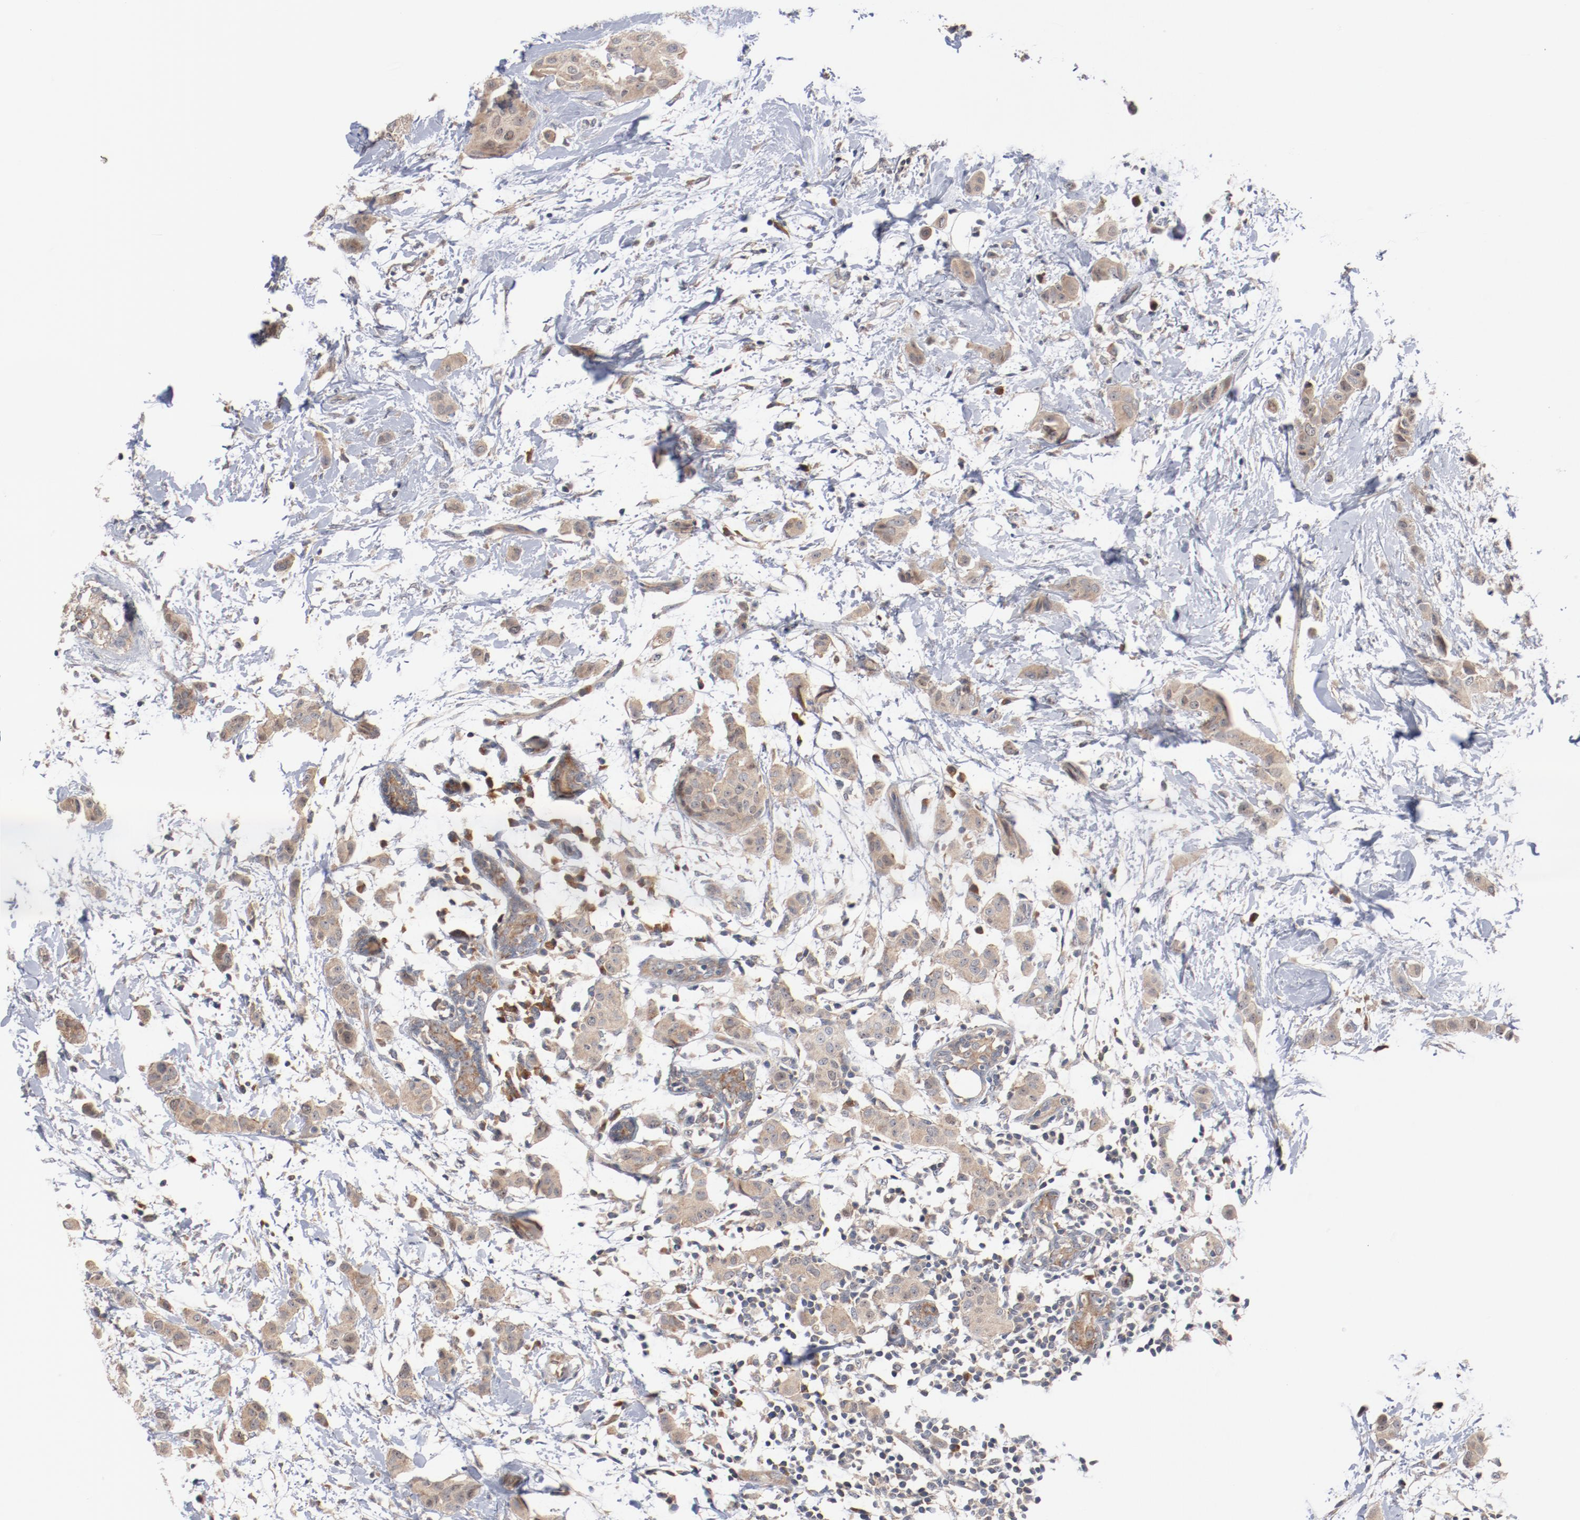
{"staining": {"intensity": "weak", "quantity": ">75%", "location": "cytoplasmic/membranous"}, "tissue": "breast cancer", "cell_type": "Tumor cells", "image_type": "cancer", "snomed": [{"axis": "morphology", "description": "Duct carcinoma"}, {"axis": "topography", "description": "Breast"}], "caption": "IHC staining of breast intraductal carcinoma, which shows low levels of weak cytoplasmic/membranous staining in approximately >75% of tumor cells indicating weak cytoplasmic/membranous protein expression. The staining was performed using DAB (3,3'-diaminobenzidine) (brown) for protein detection and nuclei were counterstained in hematoxylin (blue).", "gene": "RNASE11", "patient": {"sex": "female", "age": 40}}